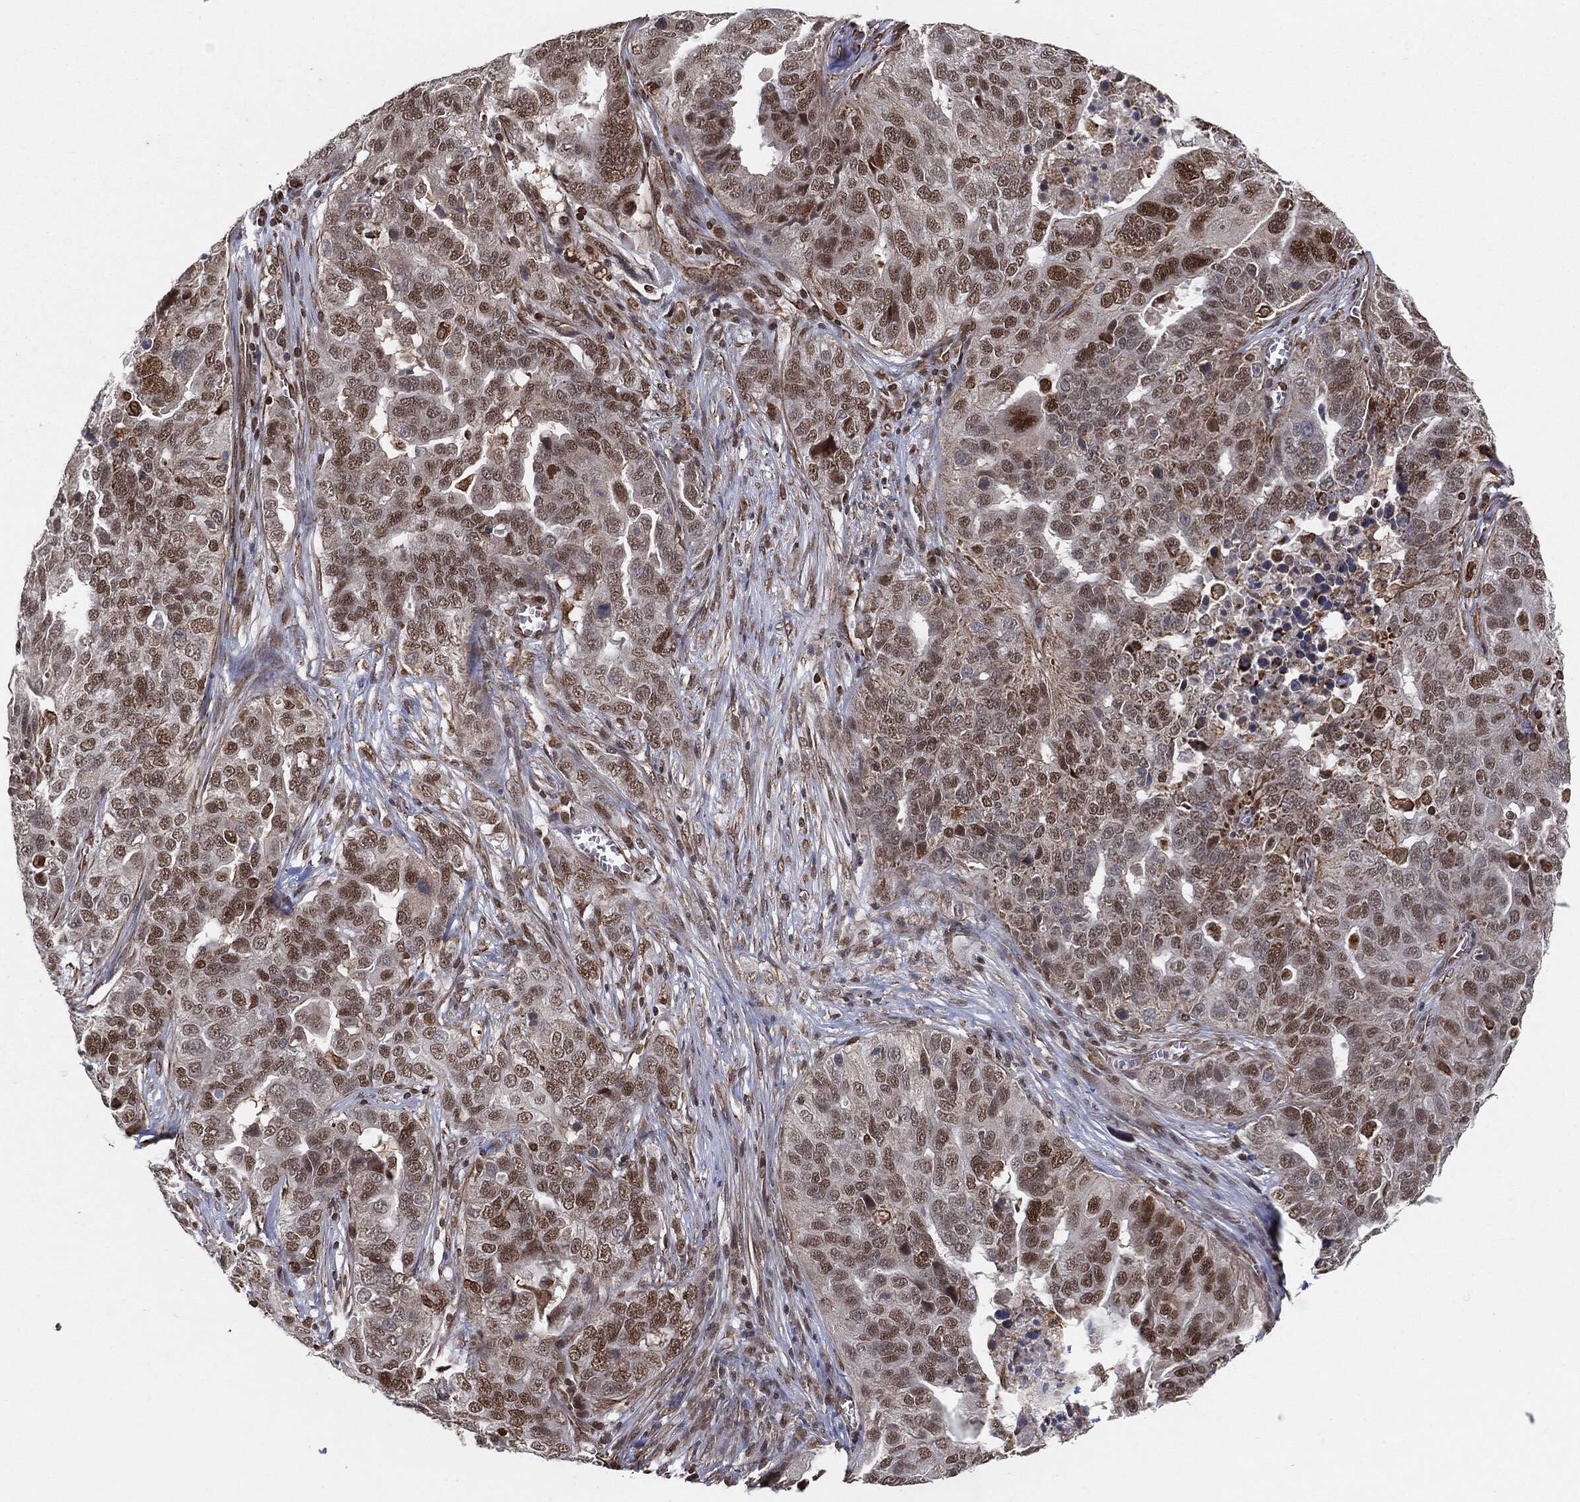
{"staining": {"intensity": "strong", "quantity": "<25%", "location": "nuclear"}, "tissue": "ovarian cancer", "cell_type": "Tumor cells", "image_type": "cancer", "snomed": [{"axis": "morphology", "description": "Carcinoma, endometroid"}, {"axis": "topography", "description": "Soft tissue"}, {"axis": "topography", "description": "Ovary"}], "caption": "Immunohistochemistry (DAB) staining of human ovarian cancer exhibits strong nuclear protein positivity in approximately <25% of tumor cells.", "gene": "TP53RK", "patient": {"sex": "female", "age": 52}}